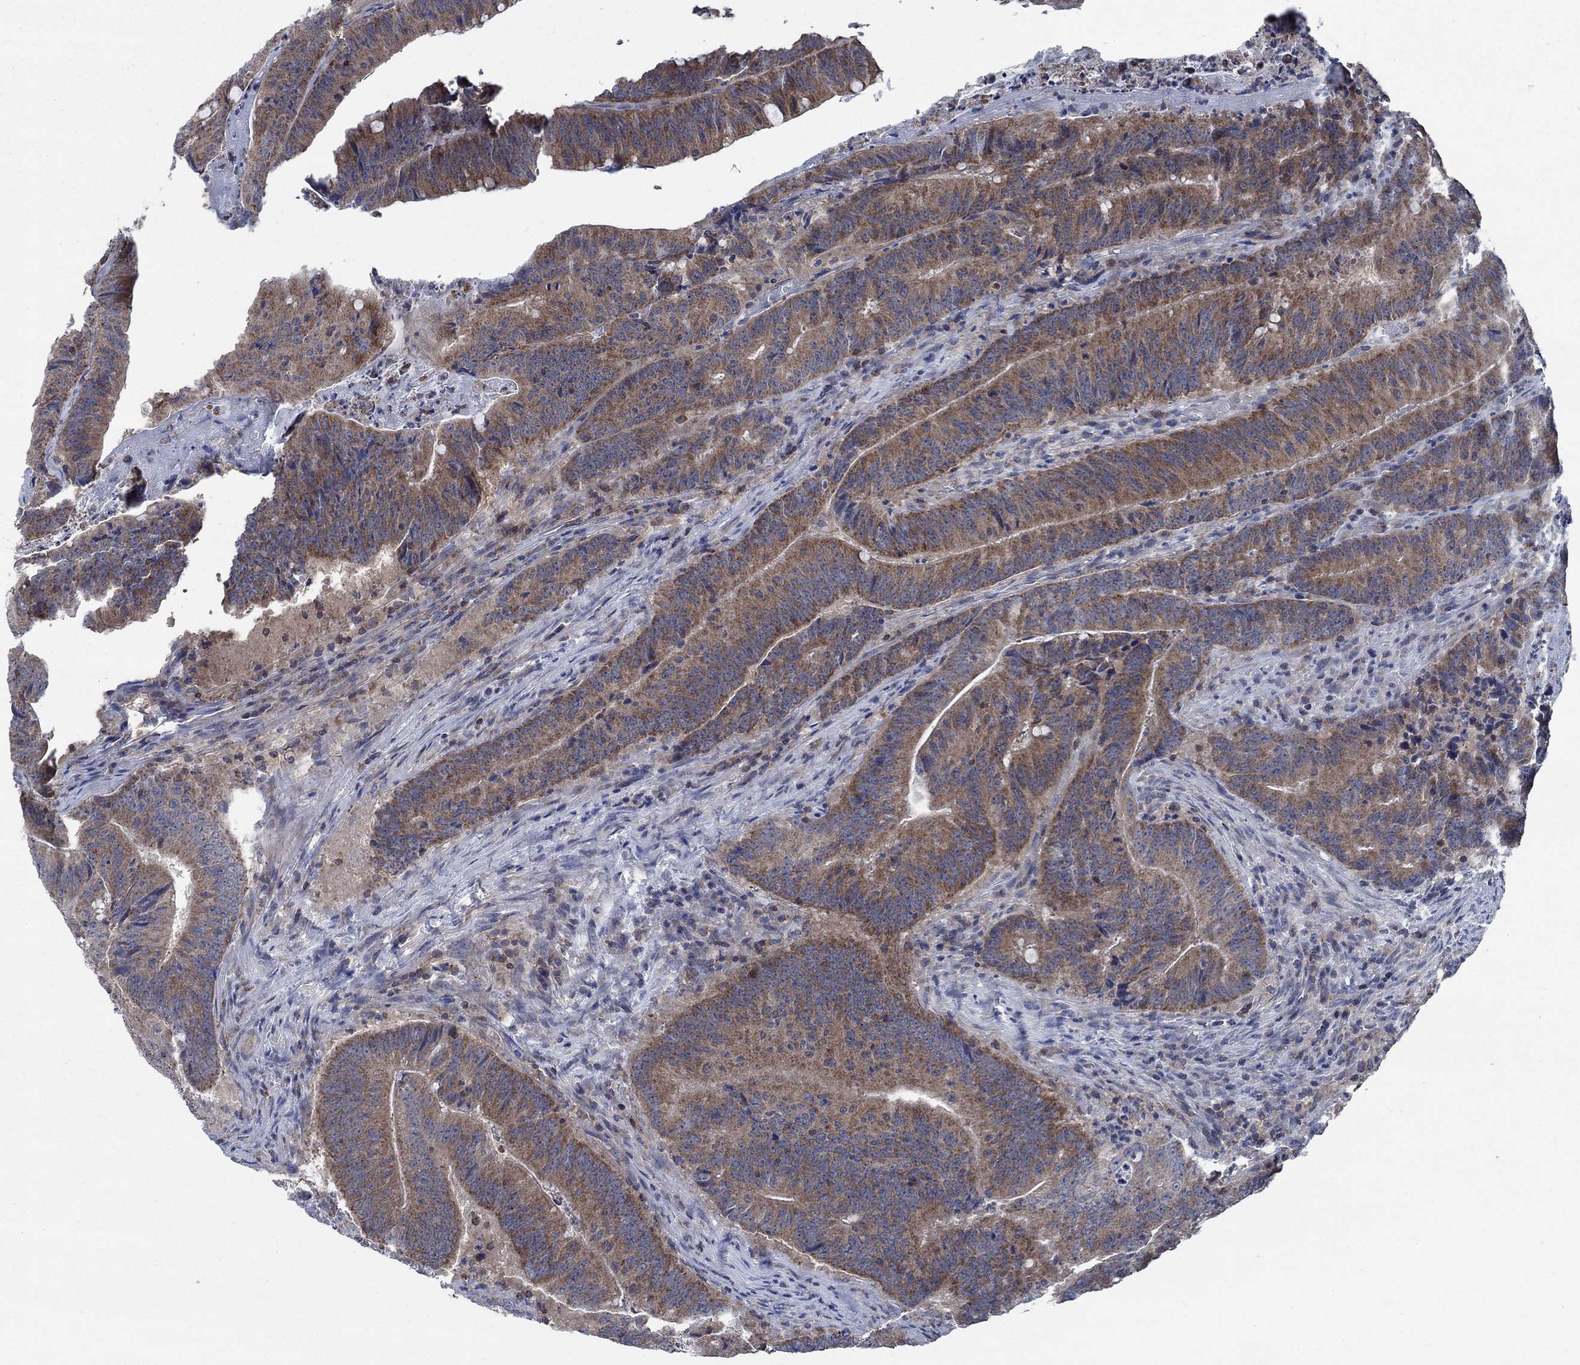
{"staining": {"intensity": "moderate", "quantity": ">75%", "location": "cytoplasmic/membranous"}, "tissue": "colorectal cancer", "cell_type": "Tumor cells", "image_type": "cancer", "snomed": [{"axis": "morphology", "description": "Adenocarcinoma, NOS"}, {"axis": "topography", "description": "Colon"}], "caption": "Protein staining of adenocarcinoma (colorectal) tissue reveals moderate cytoplasmic/membranous staining in about >75% of tumor cells. The protein is stained brown, and the nuclei are stained in blue (DAB (3,3'-diaminobenzidine) IHC with brightfield microscopy, high magnification).", "gene": "STXBP6", "patient": {"sex": "female", "age": 87}}